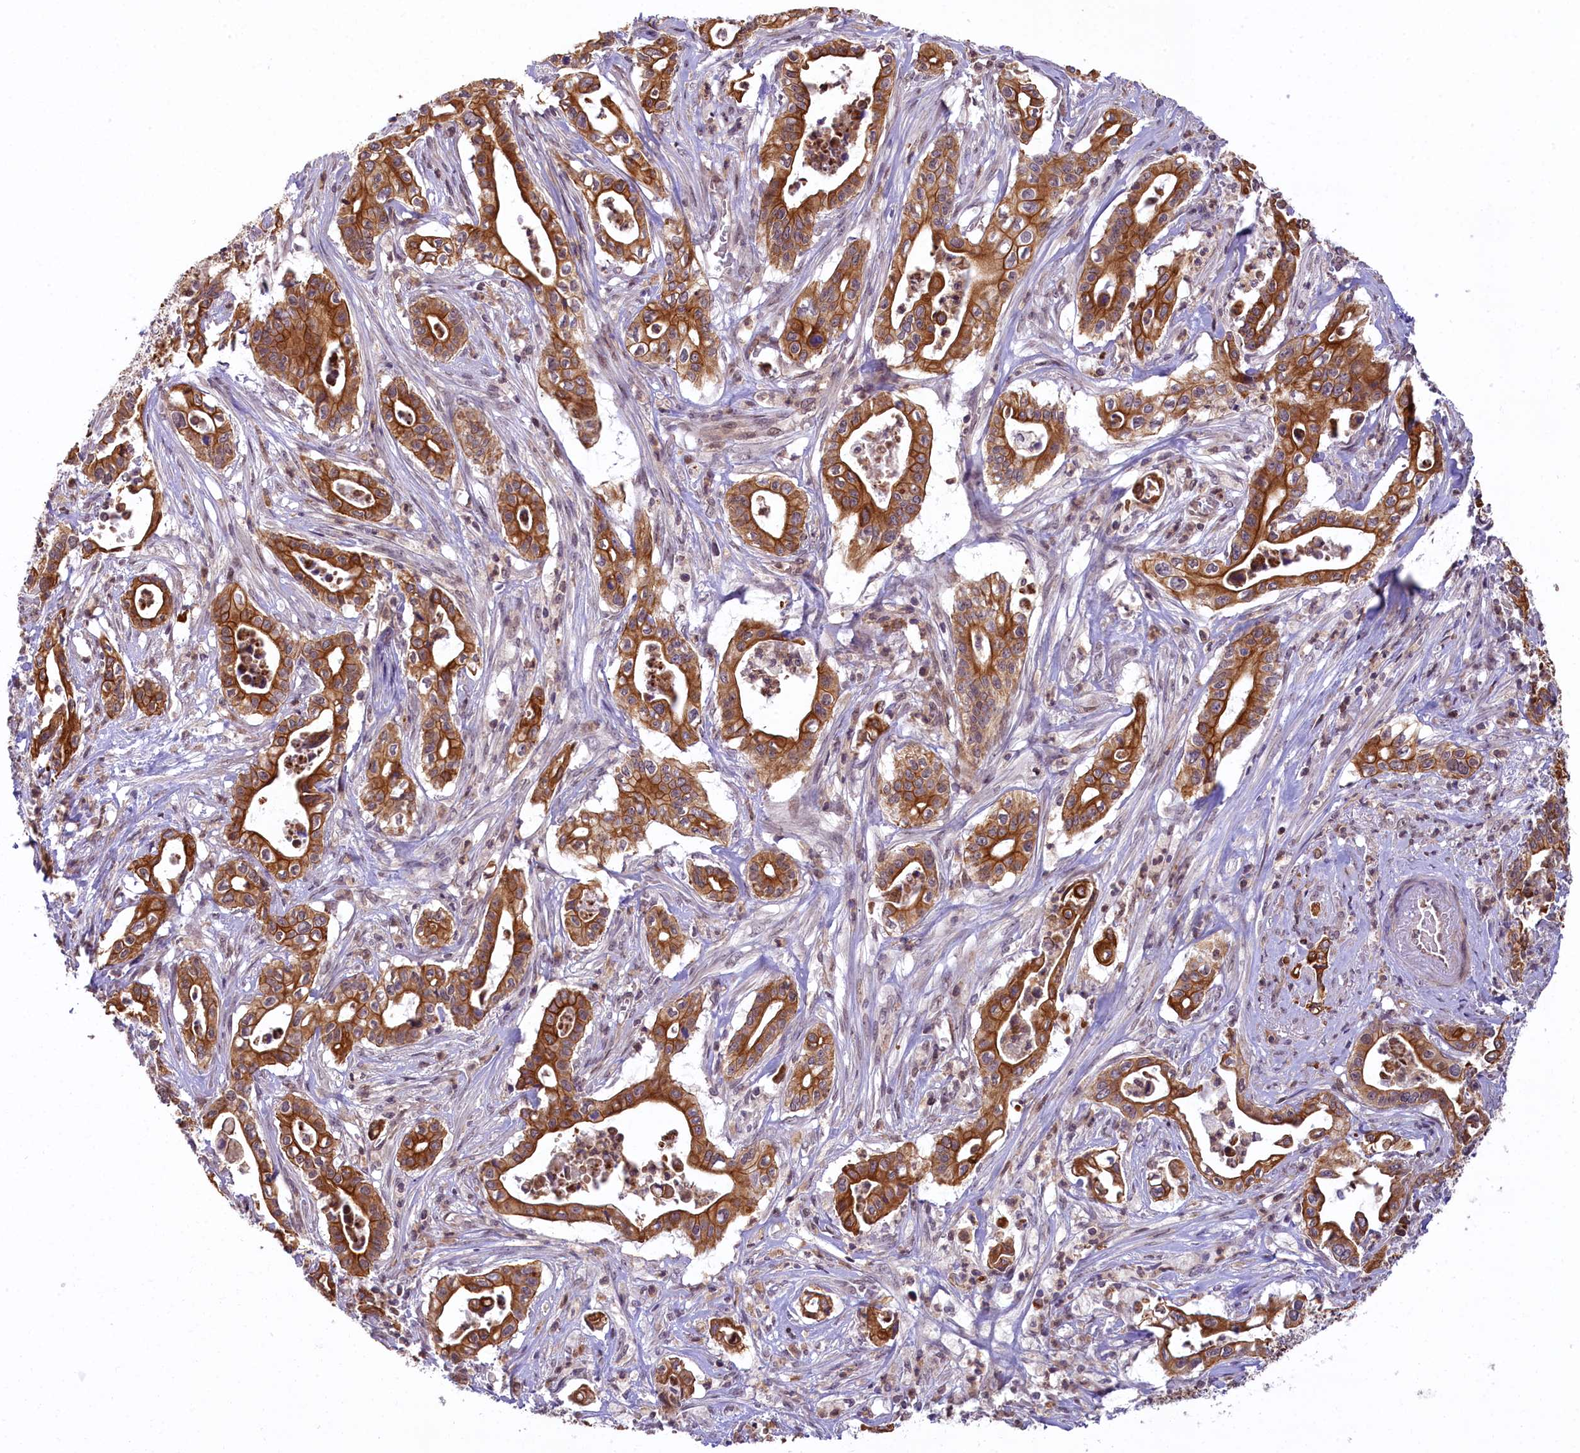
{"staining": {"intensity": "strong", "quantity": ">75%", "location": "cytoplasmic/membranous"}, "tissue": "pancreatic cancer", "cell_type": "Tumor cells", "image_type": "cancer", "snomed": [{"axis": "morphology", "description": "Adenocarcinoma, NOS"}, {"axis": "topography", "description": "Pancreas"}], "caption": "An image showing strong cytoplasmic/membranous expression in about >75% of tumor cells in pancreatic adenocarcinoma, as visualized by brown immunohistochemical staining.", "gene": "CARD8", "patient": {"sex": "female", "age": 77}}